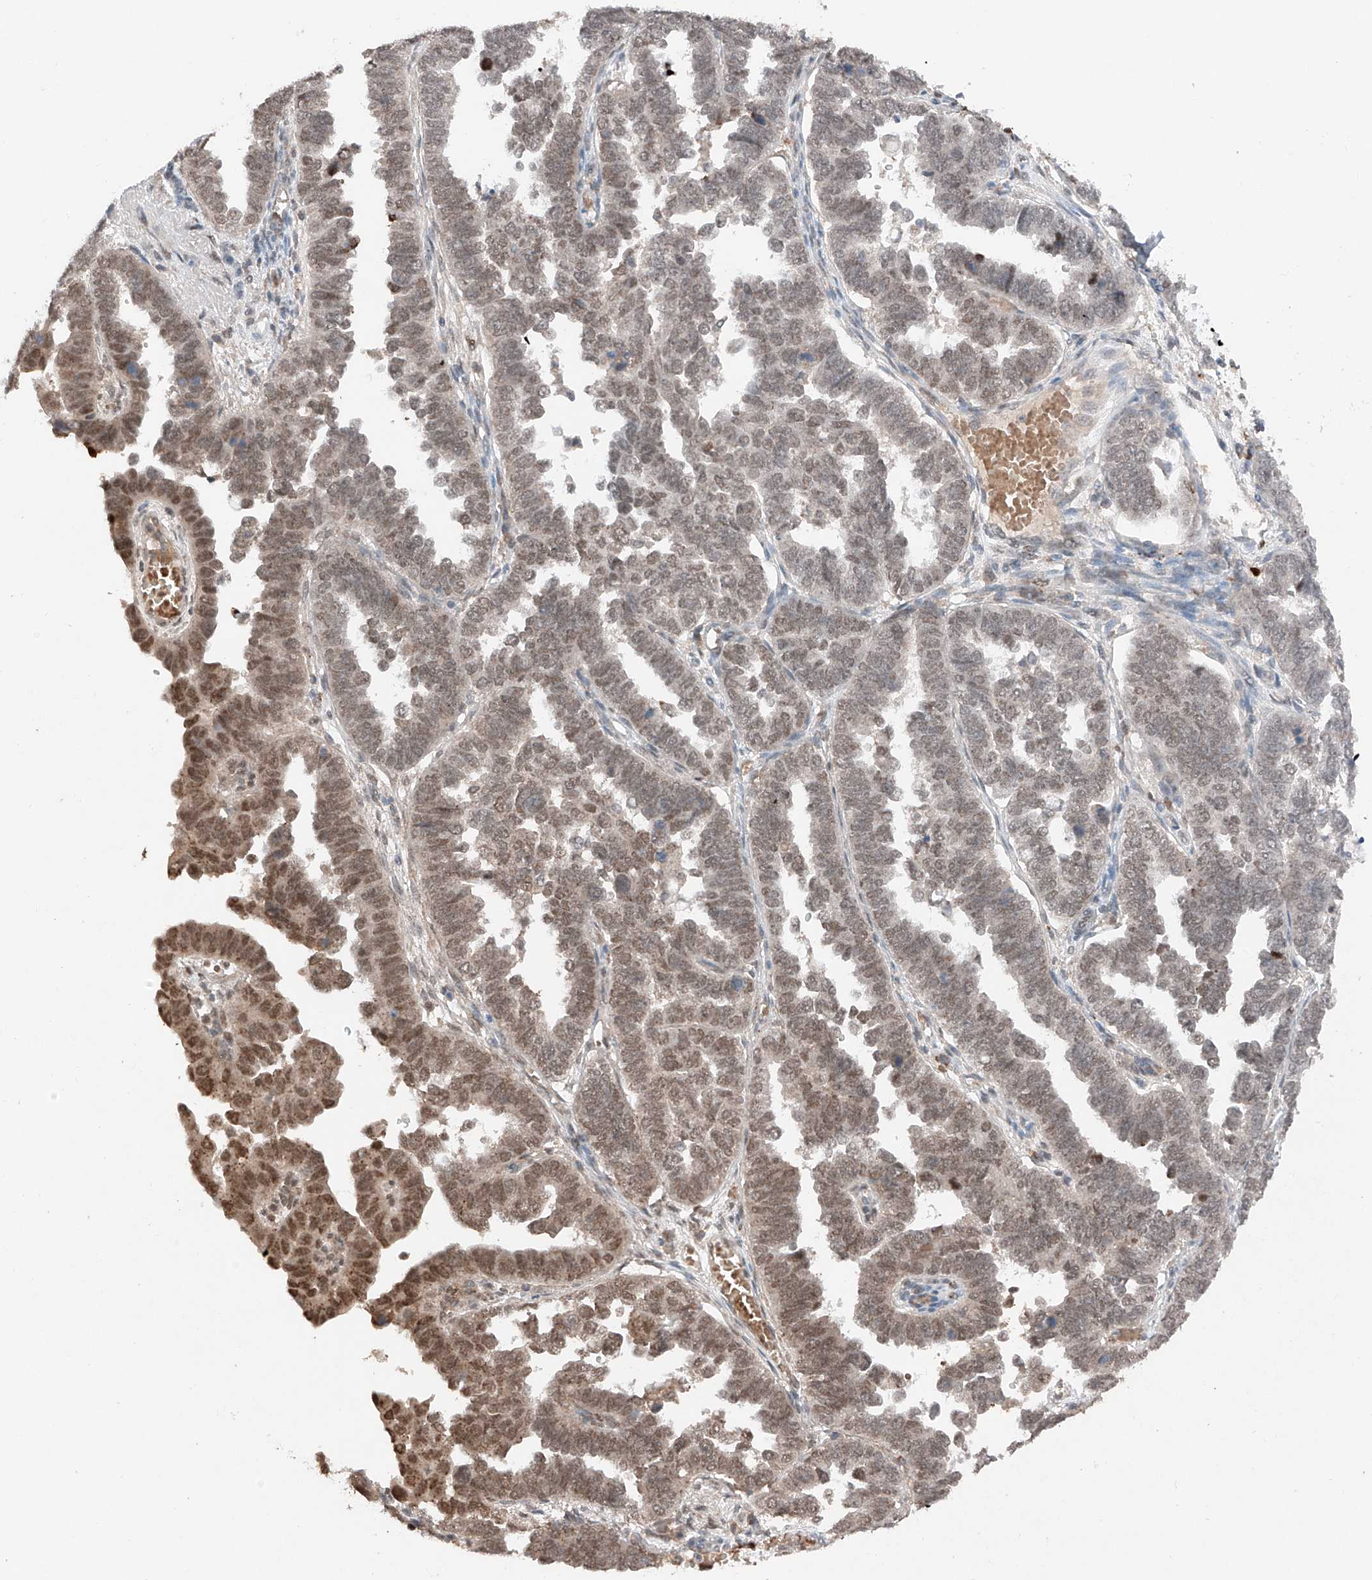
{"staining": {"intensity": "moderate", "quantity": "25%-75%", "location": "nuclear"}, "tissue": "endometrial cancer", "cell_type": "Tumor cells", "image_type": "cancer", "snomed": [{"axis": "morphology", "description": "Adenocarcinoma, NOS"}, {"axis": "topography", "description": "Endometrium"}], "caption": "A brown stain shows moderate nuclear expression of a protein in endometrial cancer tumor cells.", "gene": "TBX4", "patient": {"sex": "female", "age": 75}}